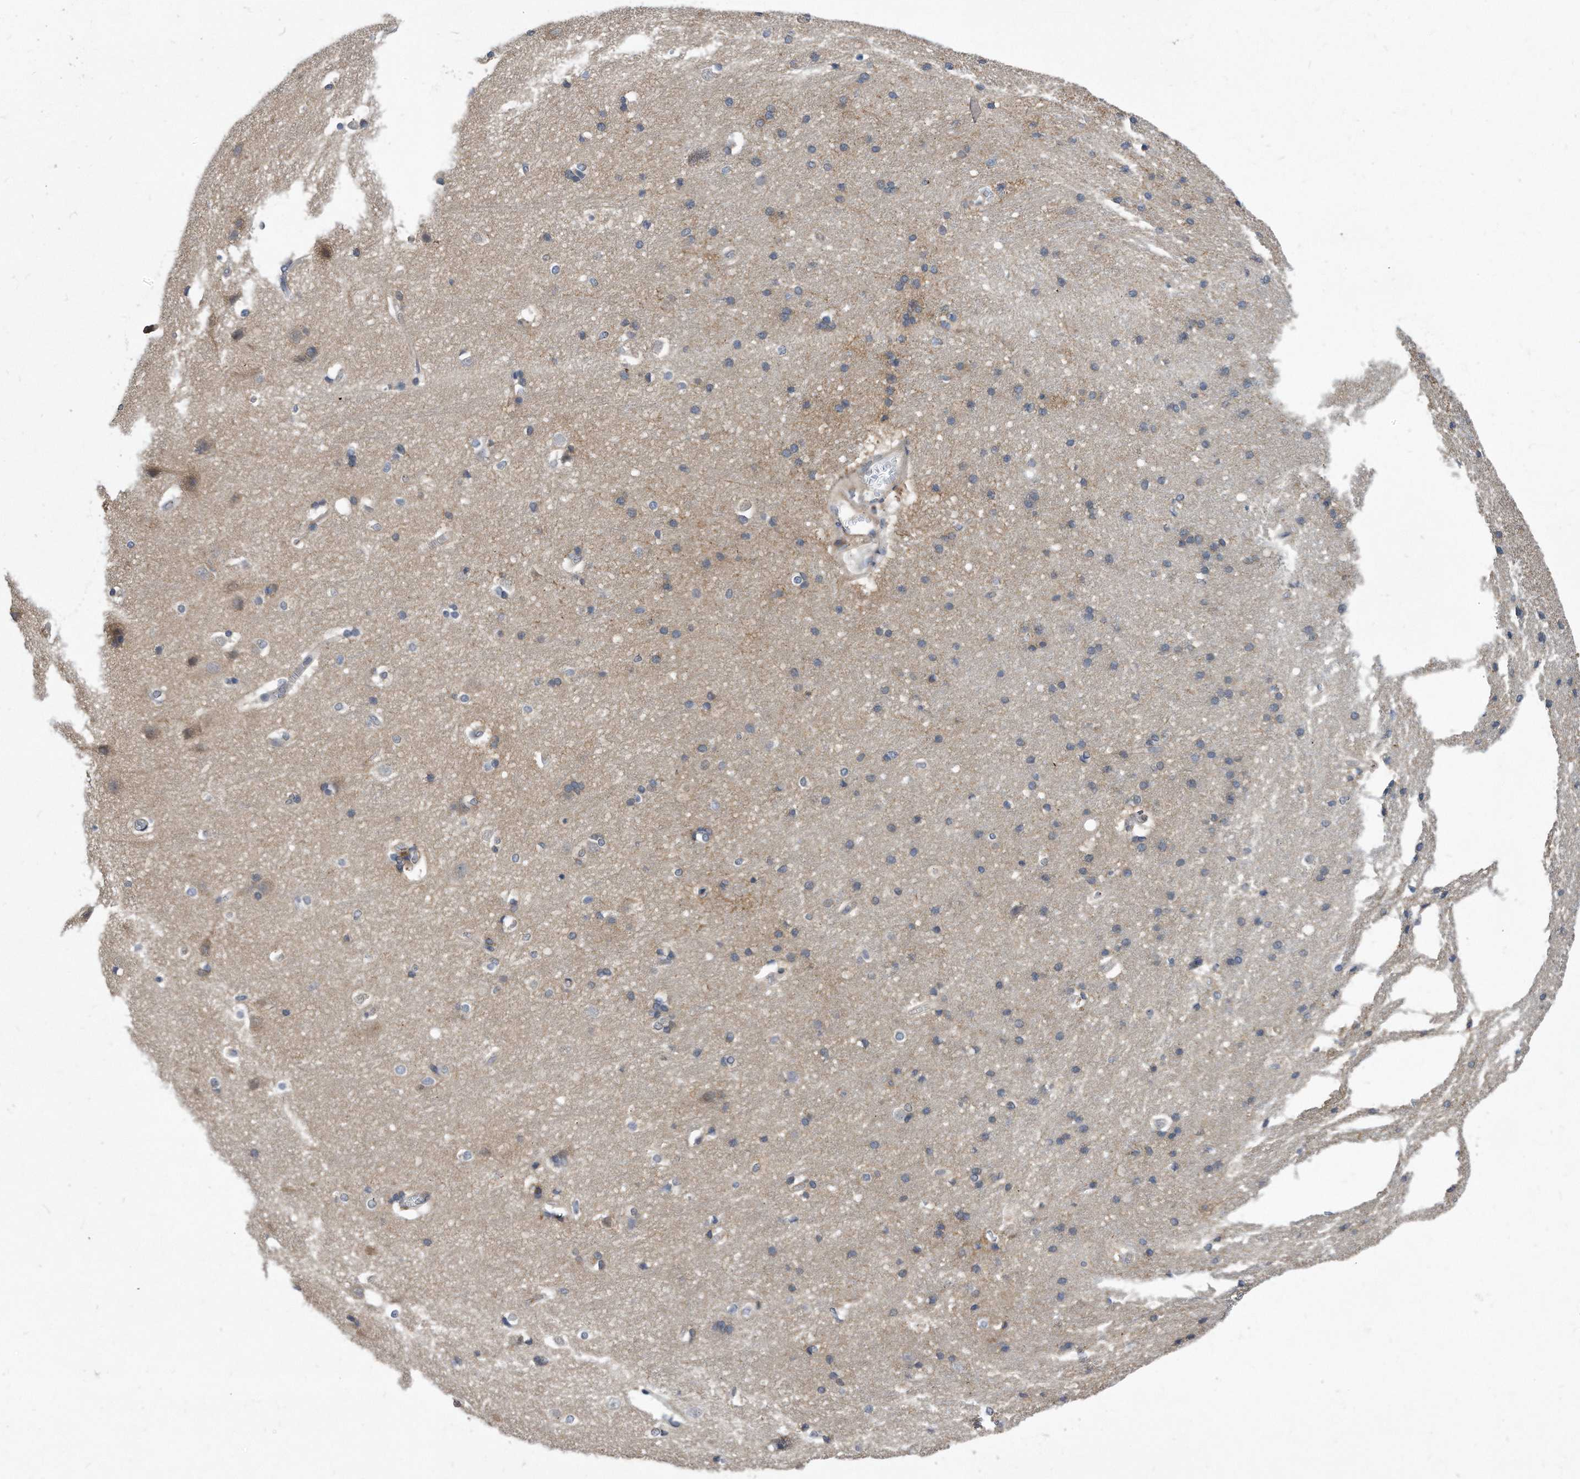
{"staining": {"intensity": "negative", "quantity": "none", "location": "none"}, "tissue": "cerebral cortex", "cell_type": "Endothelial cells", "image_type": "normal", "snomed": [{"axis": "morphology", "description": "Normal tissue, NOS"}, {"axis": "topography", "description": "Cerebral cortex"}], "caption": "DAB (3,3'-diaminobenzidine) immunohistochemical staining of unremarkable cerebral cortex reveals no significant expression in endothelial cells. (Immunohistochemistry, brightfield microscopy, high magnification).", "gene": "ATG5", "patient": {"sex": "male", "age": 54}}